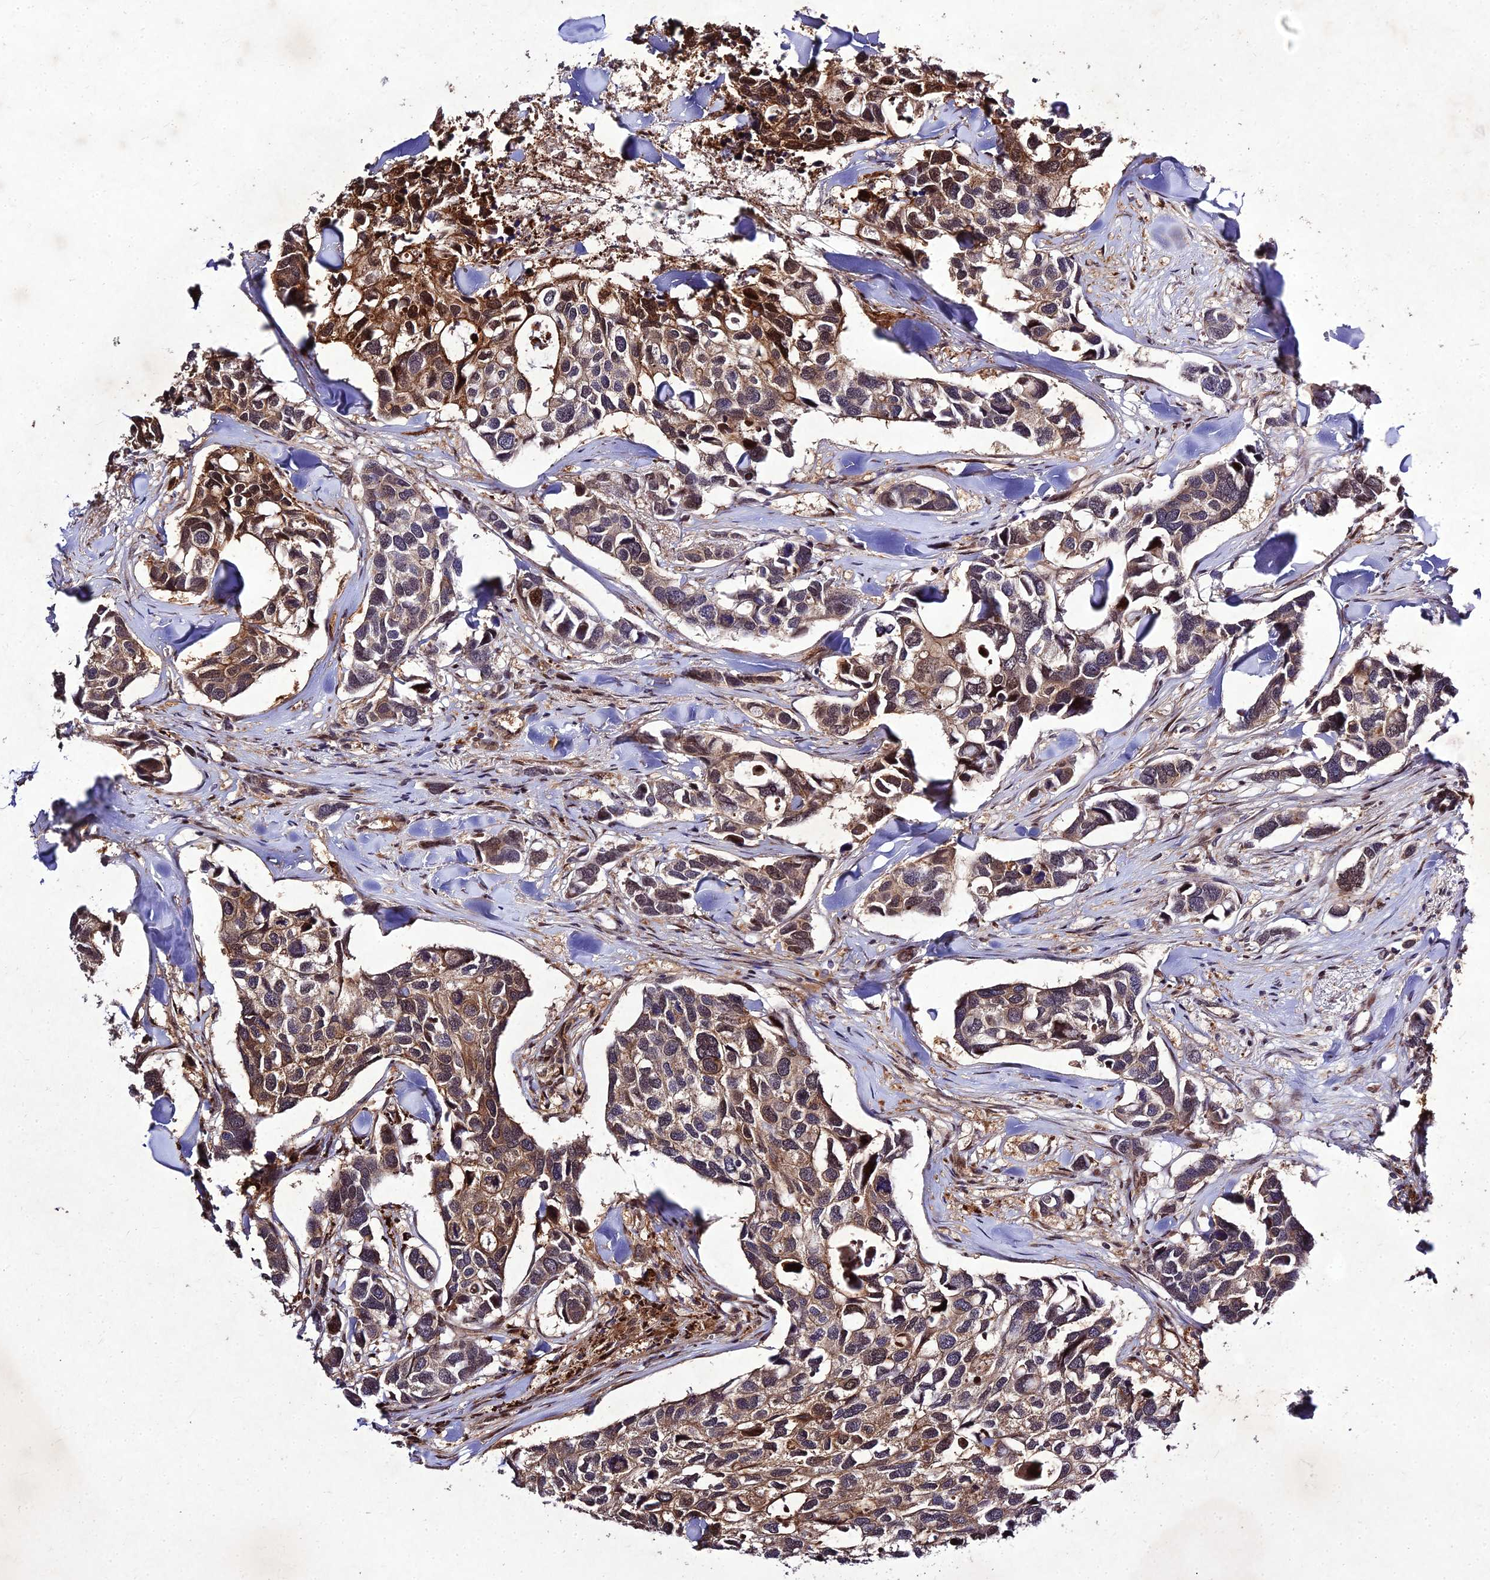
{"staining": {"intensity": "moderate", "quantity": ">75%", "location": "cytoplasmic/membranous,nuclear"}, "tissue": "breast cancer", "cell_type": "Tumor cells", "image_type": "cancer", "snomed": [{"axis": "morphology", "description": "Duct carcinoma"}, {"axis": "topography", "description": "Breast"}], "caption": "An IHC photomicrograph of neoplastic tissue is shown. Protein staining in brown labels moderate cytoplasmic/membranous and nuclear positivity in breast cancer (intraductal carcinoma) within tumor cells. The protein is stained brown, and the nuclei are stained in blue (DAB IHC with brightfield microscopy, high magnification).", "gene": "MKKS", "patient": {"sex": "female", "age": 83}}